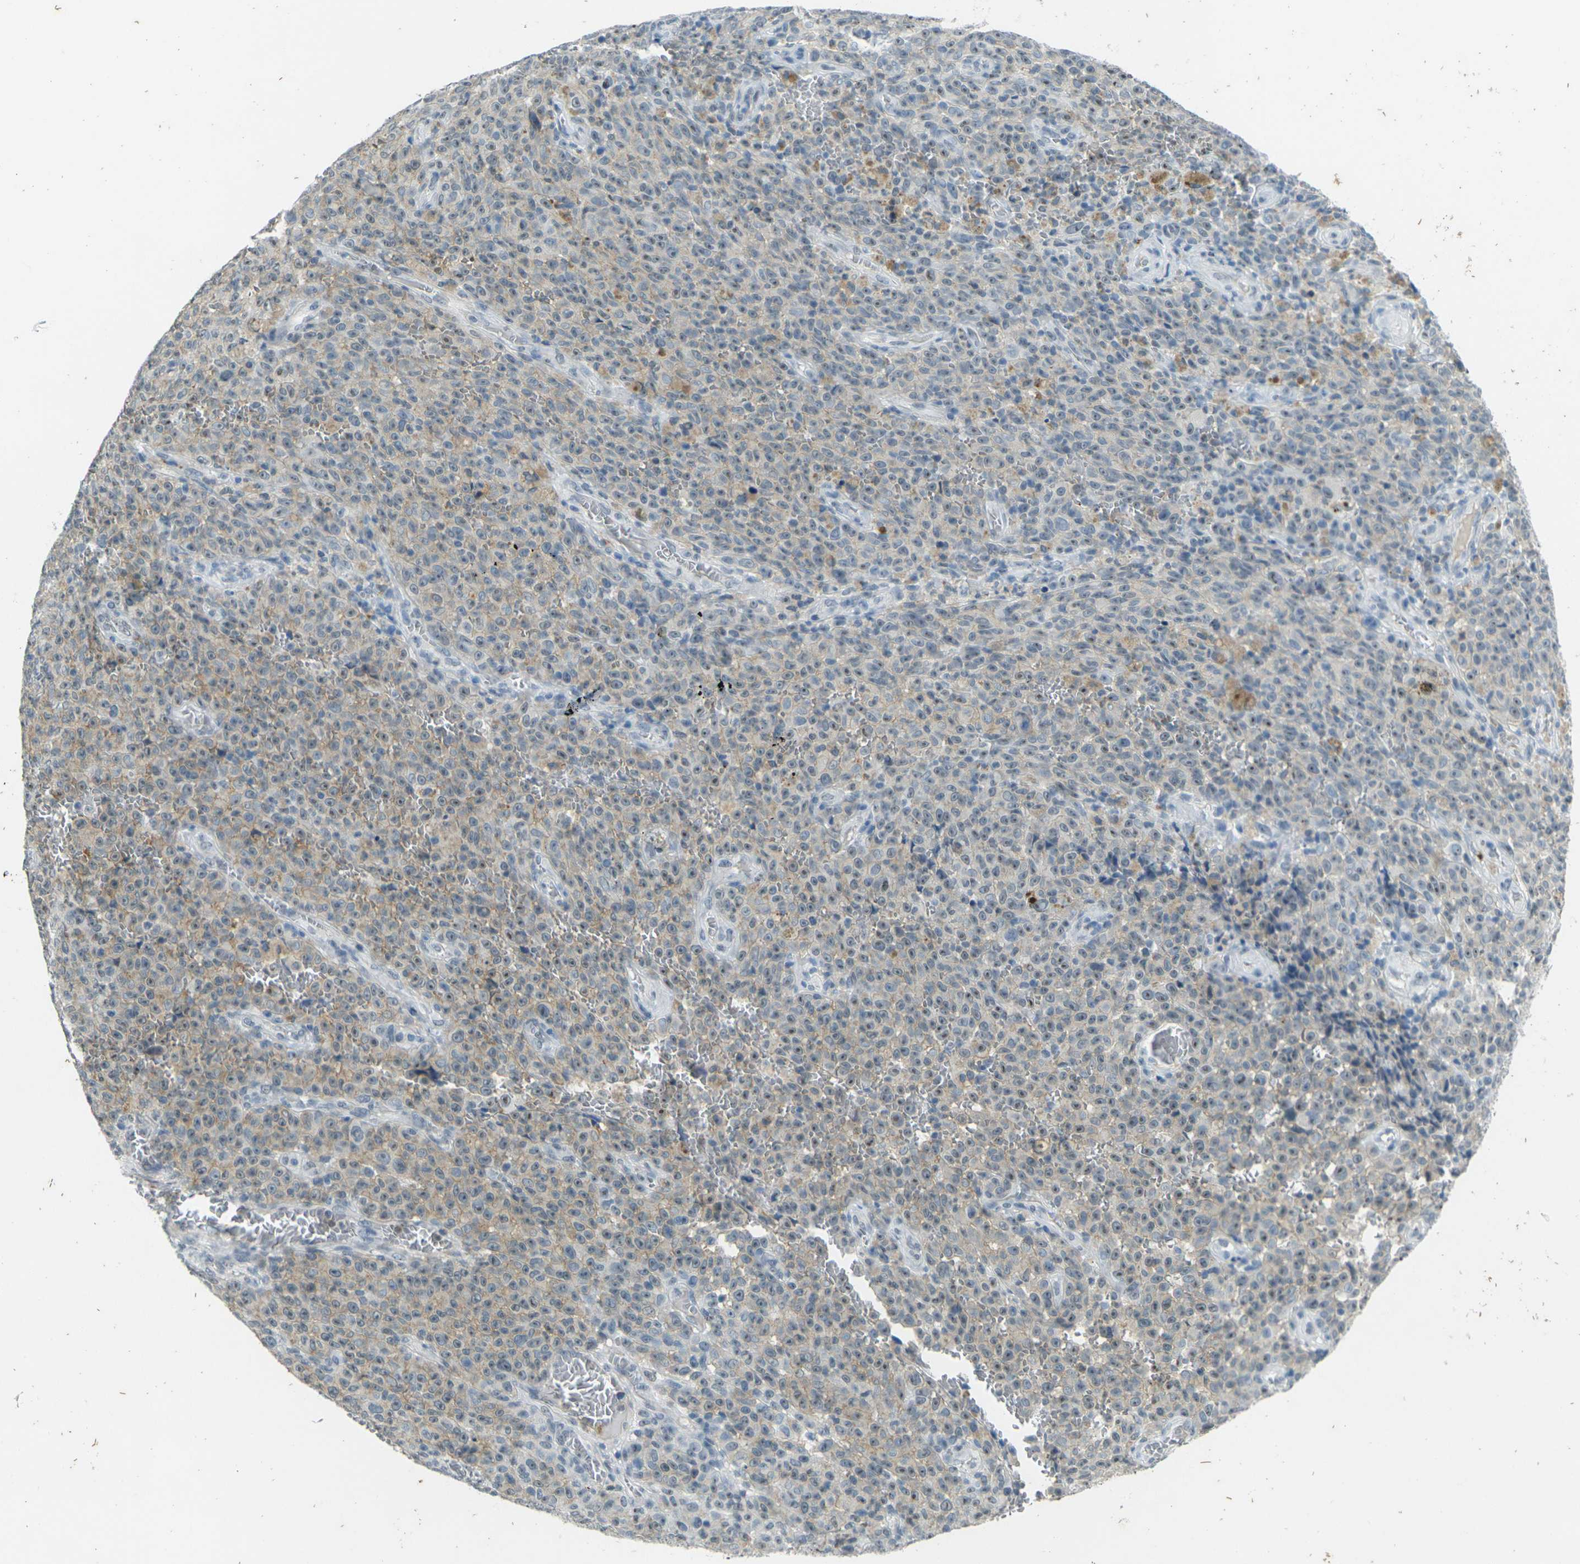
{"staining": {"intensity": "weak", "quantity": "25%-75%", "location": "cytoplasmic/membranous"}, "tissue": "melanoma", "cell_type": "Tumor cells", "image_type": "cancer", "snomed": [{"axis": "morphology", "description": "Malignant melanoma, NOS"}, {"axis": "topography", "description": "Skin"}], "caption": "Malignant melanoma tissue demonstrates weak cytoplasmic/membranous positivity in approximately 25%-75% of tumor cells, visualized by immunohistochemistry.", "gene": "SPTBN2", "patient": {"sex": "female", "age": 82}}